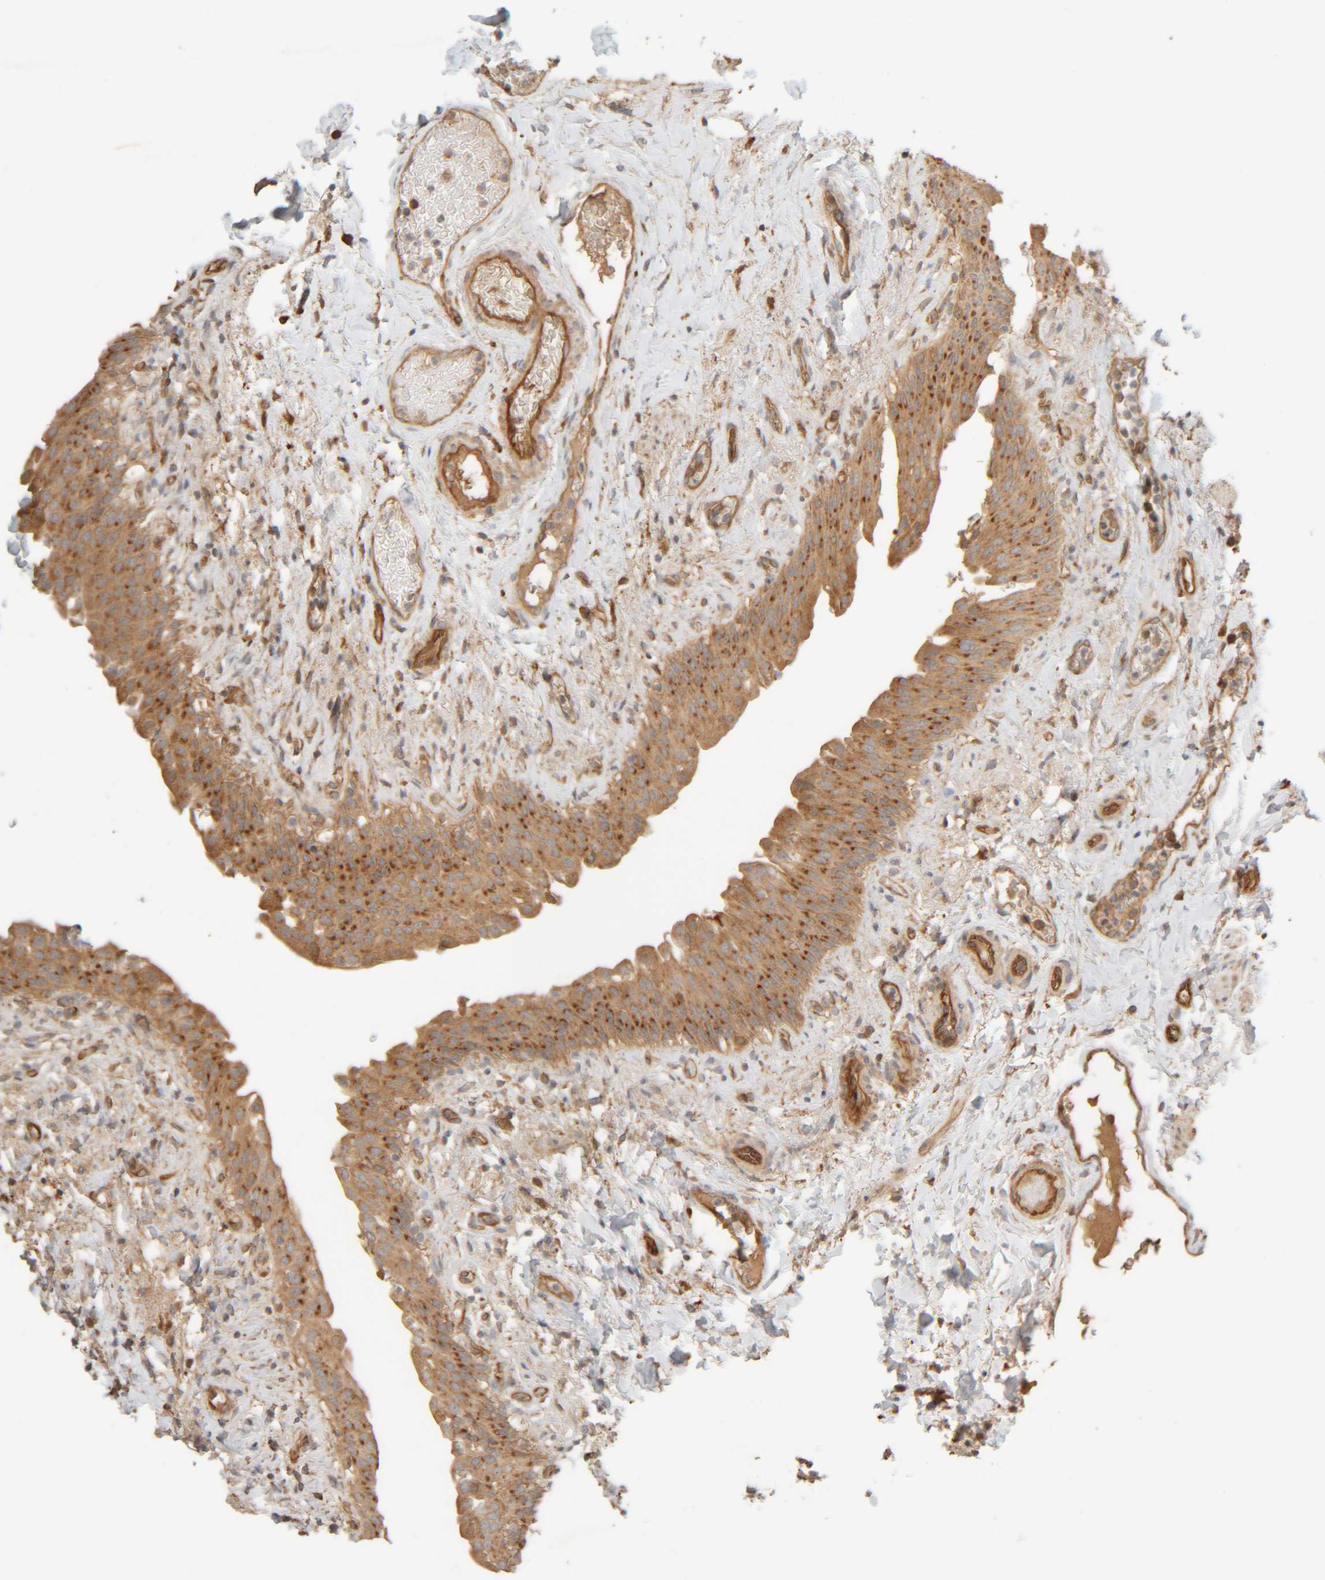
{"staining": {"intensity": "moderate", "quantity": ">75%", "location": "cytoplasmic/membranous"}, "tissue": "urinary bladder", "cell_type": "Urothelial cells", "image_type": "normal", "snomed": [{"axis": "morphology", "description": "Normal tissue, NOS"}, {"axis": "topography", "description": "Urinary bladder"}], "caption": "Immunohistochemical staining of normal human urinary bladder exhibits medium levels of moderate cytoplasmic/membranous positivity in approximately >75% of urothelial cells.", "gene": "TMEM192", "patient": {"sex": "female", "age": 60}}